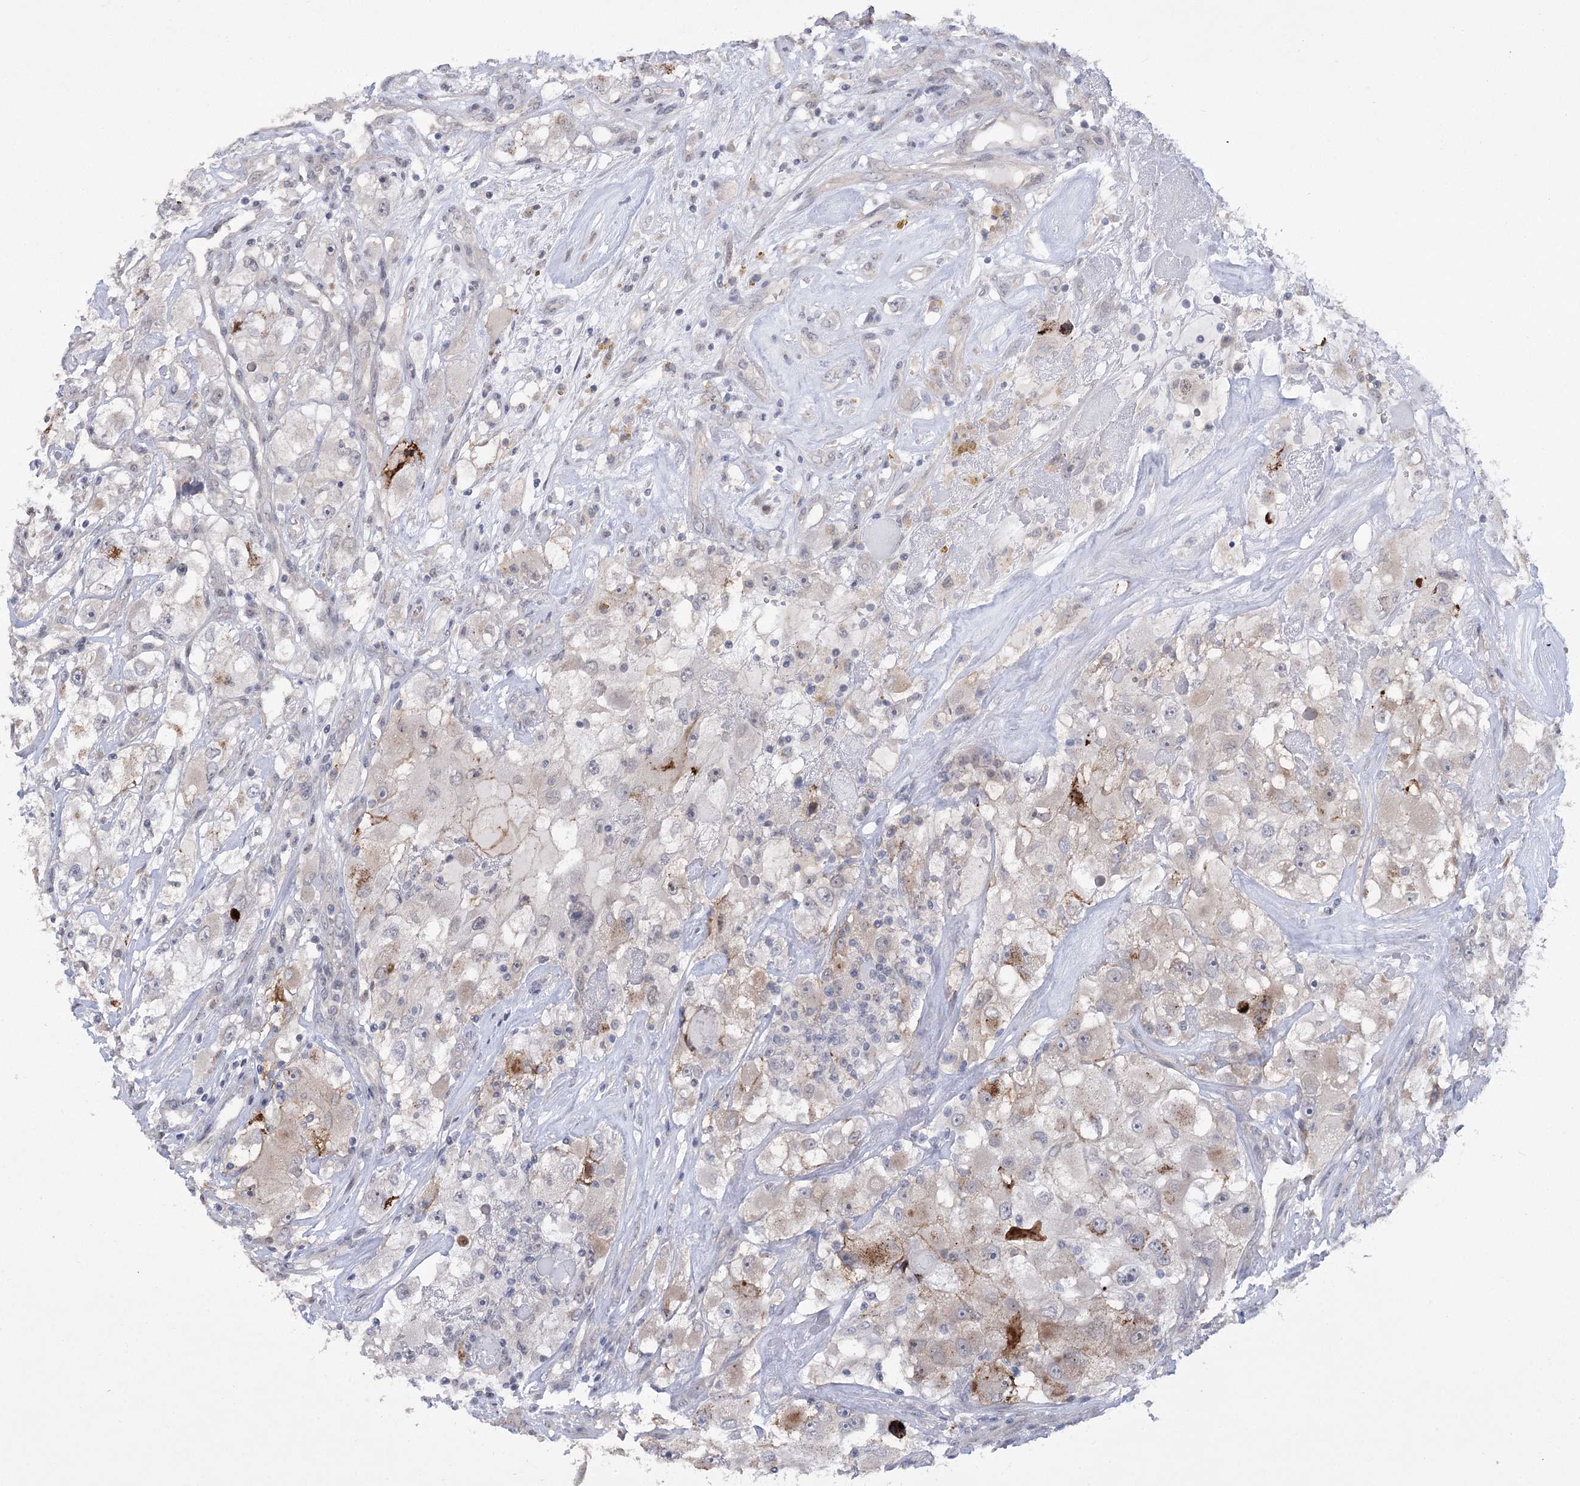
{"staining": {"intensity": "weak", "quantity": "<25%", "location": "cytoplasmic/membranous"}, "tissue": "renal cancer", "cell_type": "Tumor cells", "image_type": "cancer", "snomed": [{"axis": "morphology", "description": "Adenocarcinoma, NOS"}, {"axis": "topography", "description": "Kidney"}], "caption": "Protein analysis of renal adenocarcinoma reveals no significant staining in tumor cells.", "gene": "PHYHIPL", "patient": {"sex": "female", "age": 52}}